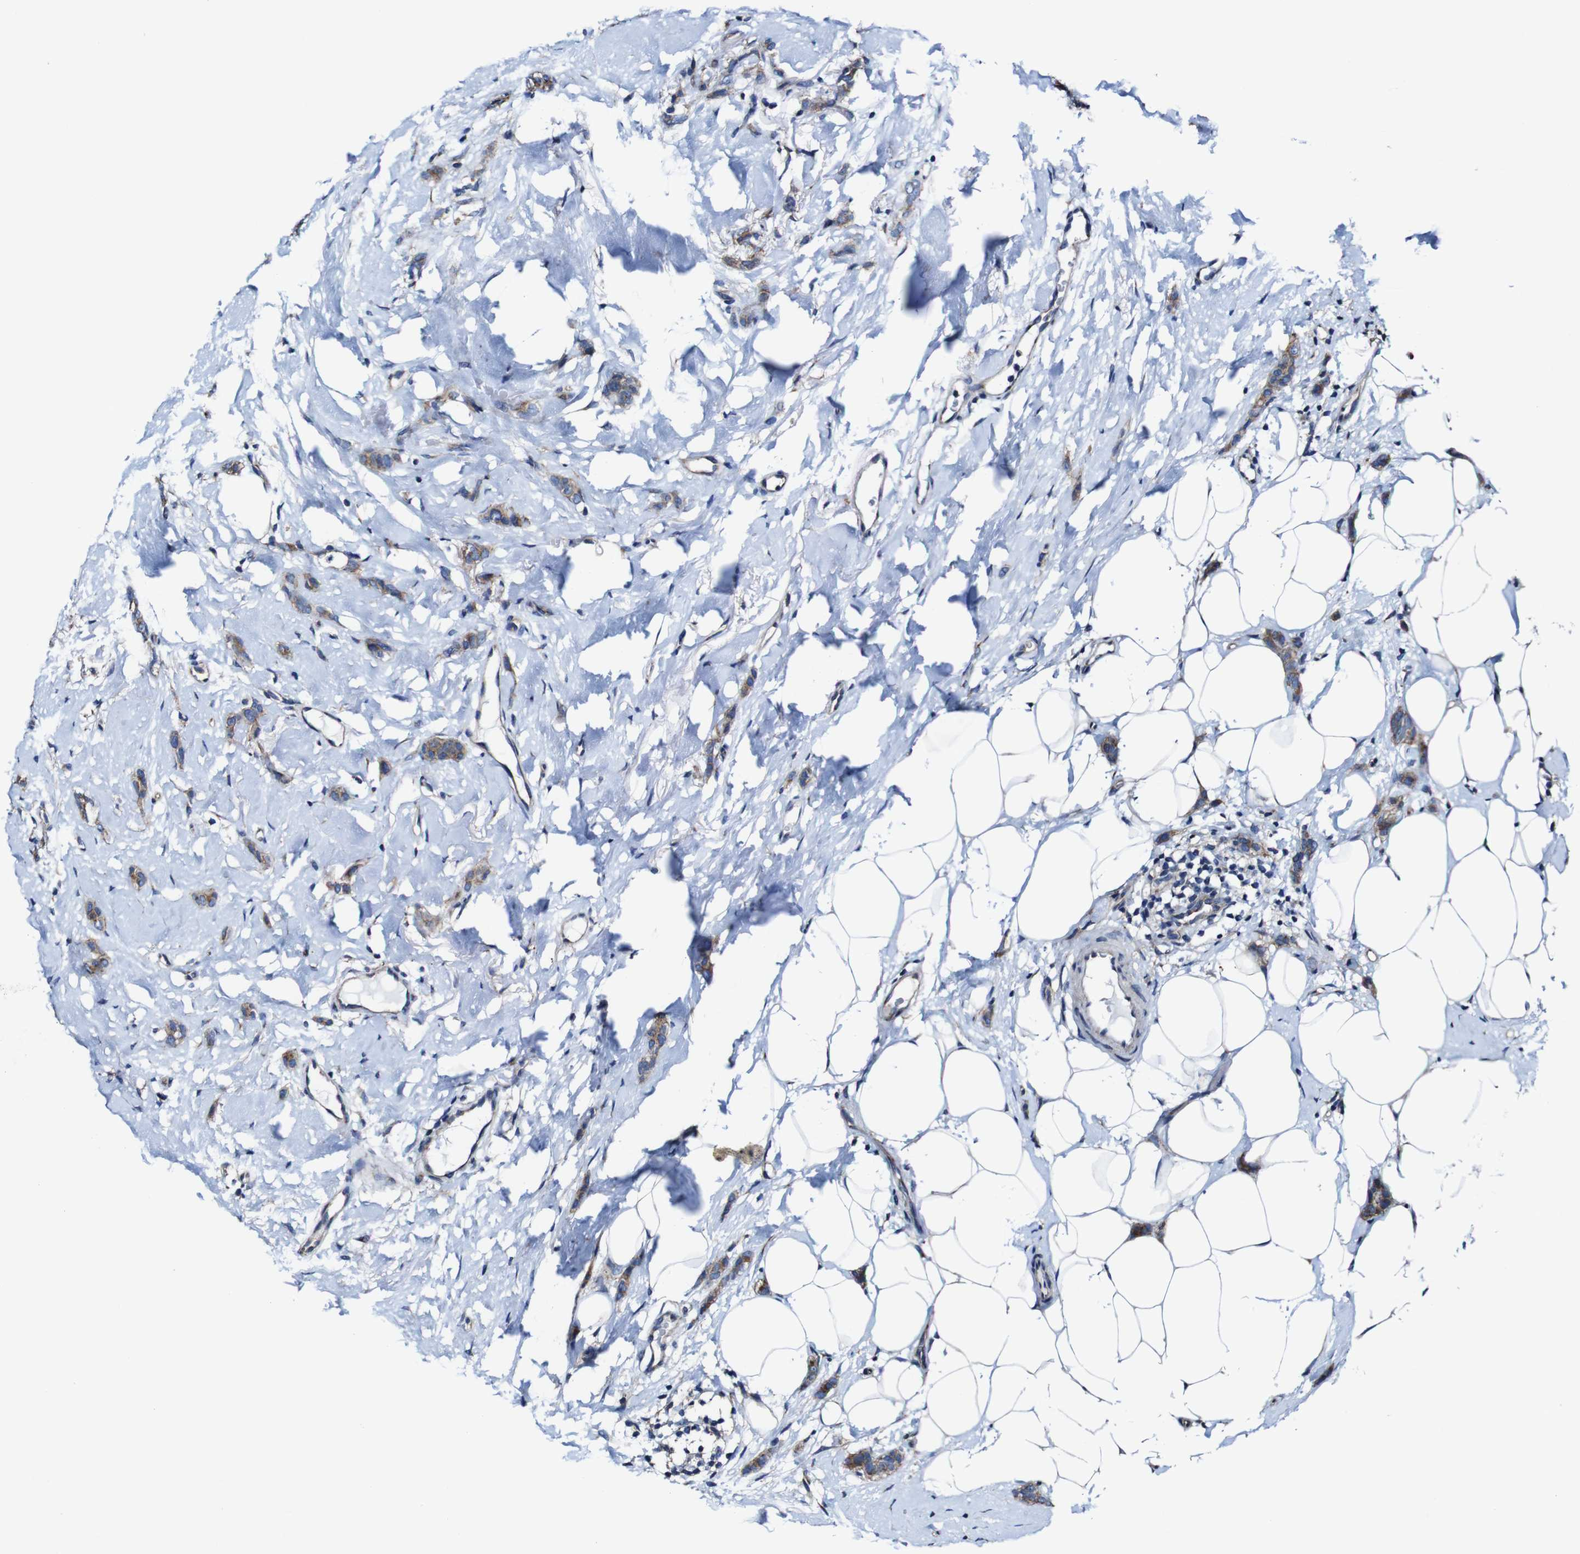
{"staining": {"intensity": "moderate", "quantity": ">75%", "location": "cytoplasmic/membranous"}, "tissue": "breast cancer", "cell_type": "Tumor cells", "image_type": "cancer", "snomed": [{"axis": "morphology", "description": "Lobular carcinoma"}, {"axis": "topography", "description": "Skin"}, {"axis": "topography", "description": "Breast"}], "caption": "An IHC image of tumor tissue is shown. Protein staining in brown labels moderate cytoplasmic/membranous positivity in breast cancer within tumor cells. Nuclei are stained in blue.", "gene": "CSF1R", "patient": {"sex": "female", "age": 46}}